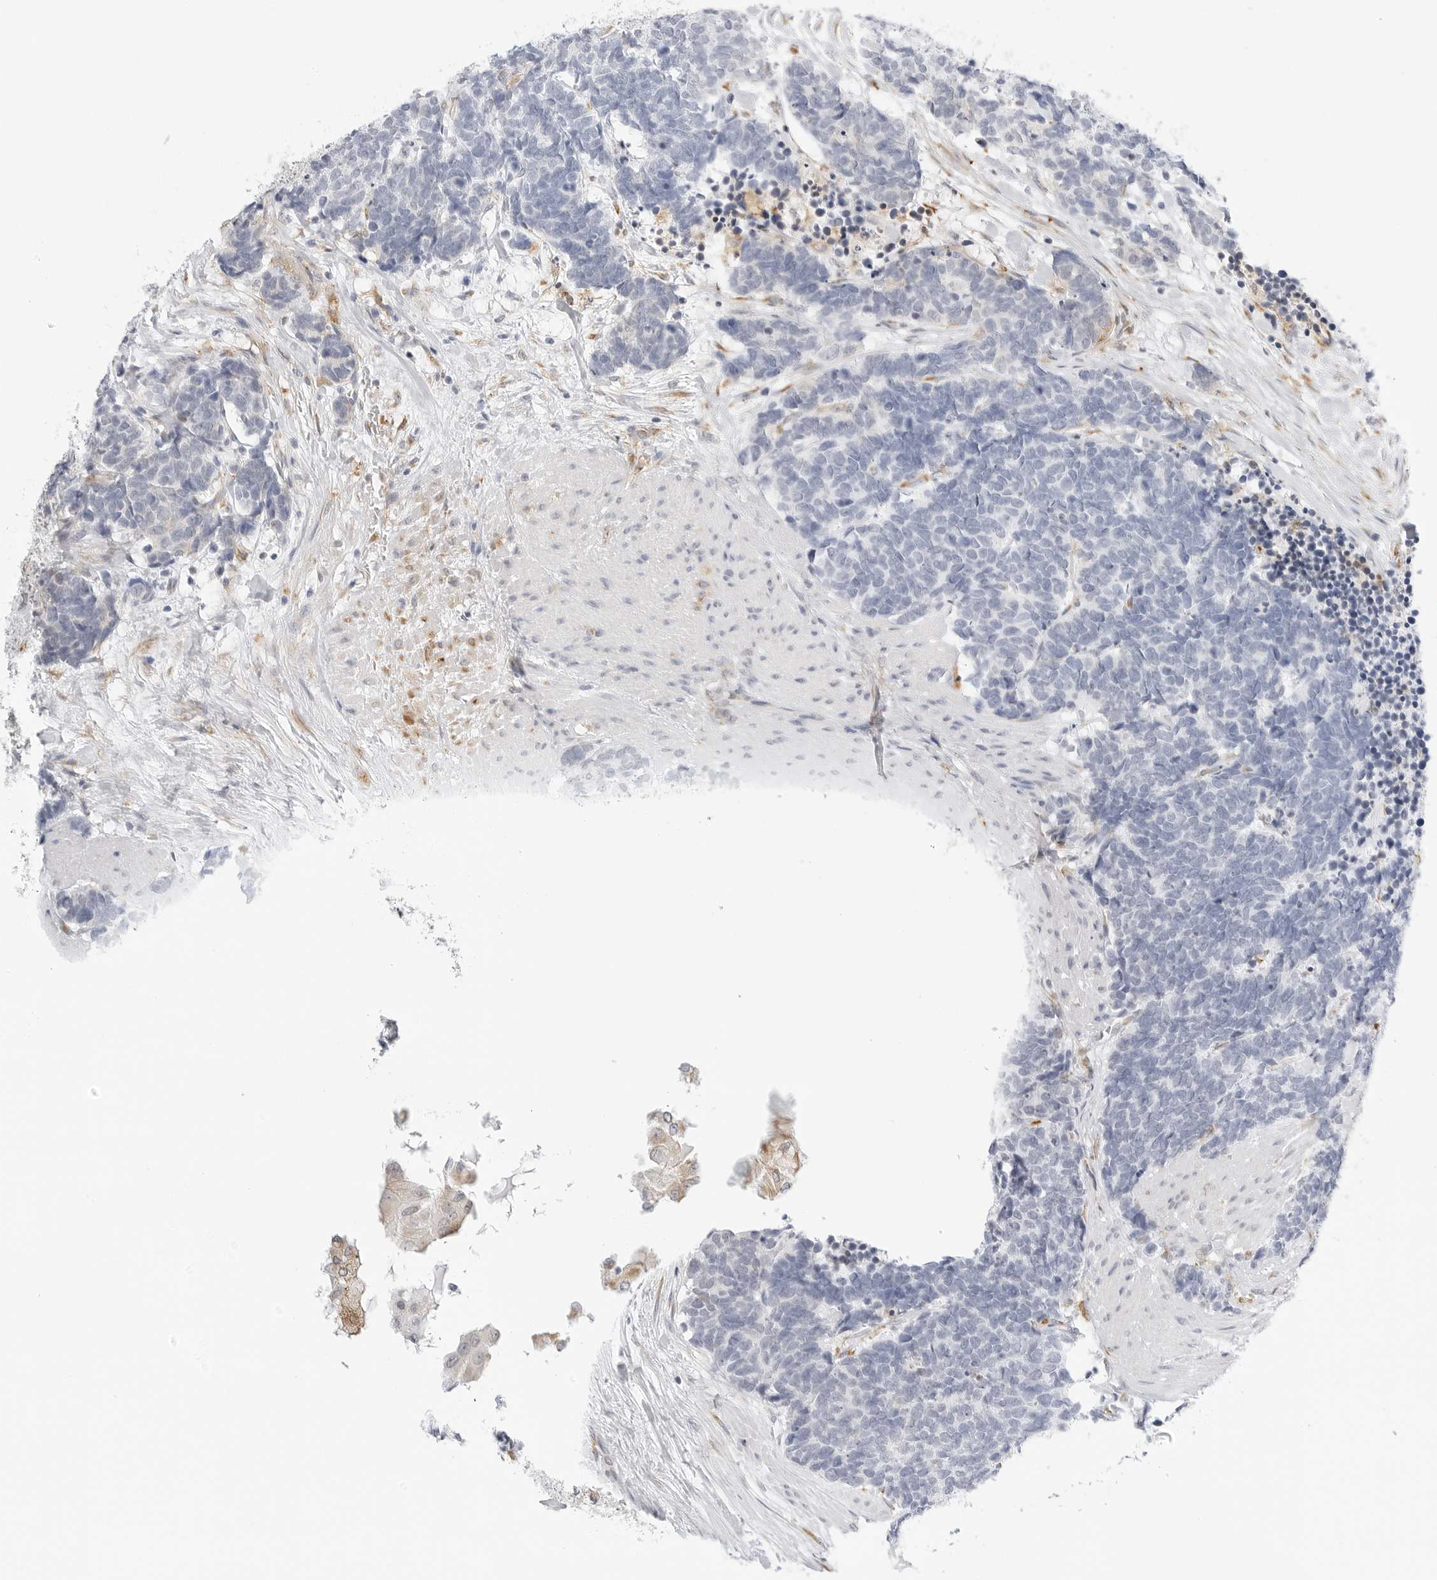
{"staining": {"intensity": "negative", "quantity": "none", "location": "none"}, "tissue": "carcinoid", "cell_type": "Tumor cells", "image_type": "cancer", "snomed": [{"axis": "morphology", "description": "Carcinoma, NOS"}, {"axis": "morphology", "description": "Carcinoid, malignant, NOS"}, {"axis": "topography", "description": "Urinary bladder"}], "caption": "There is no significant positivity in tumor cells of malignant carcinoid.", "gene": "THEM4", "patient": {"sex": "male", "age": 57}}